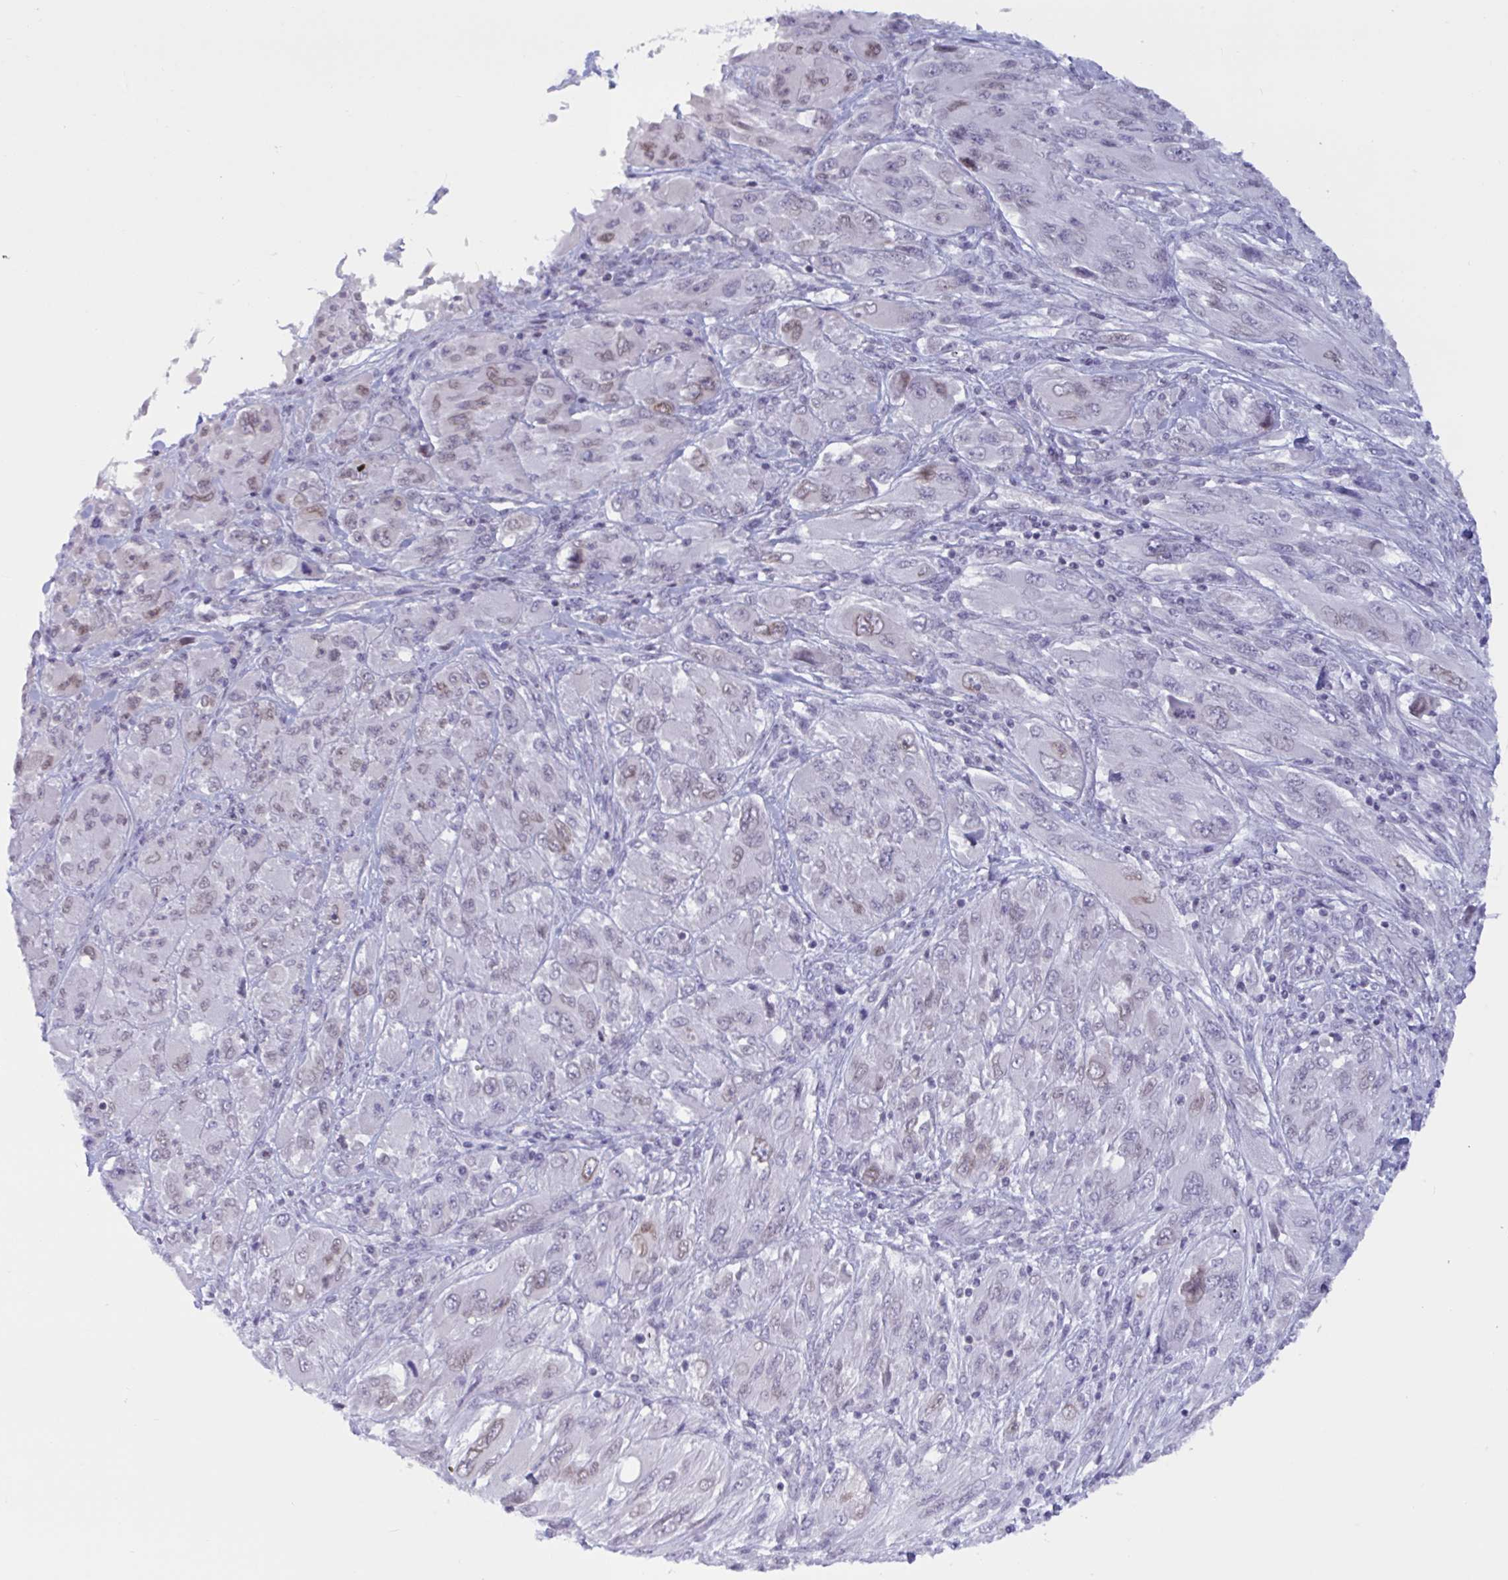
{"staining": {"intensity": "negative", "quantity": "none", "location": "none"}, "tissue": "melanoma", "cell_type": "Tumor cells", "image_type": "cancer", "snomed": [{"axis": "morphology", "description": "Malignant melanoma, NOS"}, {"axis": "topography", "description": "Skin"}], "caption": "Histopathology image shows no protein expression in tumor cells of malignant melanoma tissue.", "gene": "TANK", "patient": {"sex": "female", "age": 91}}